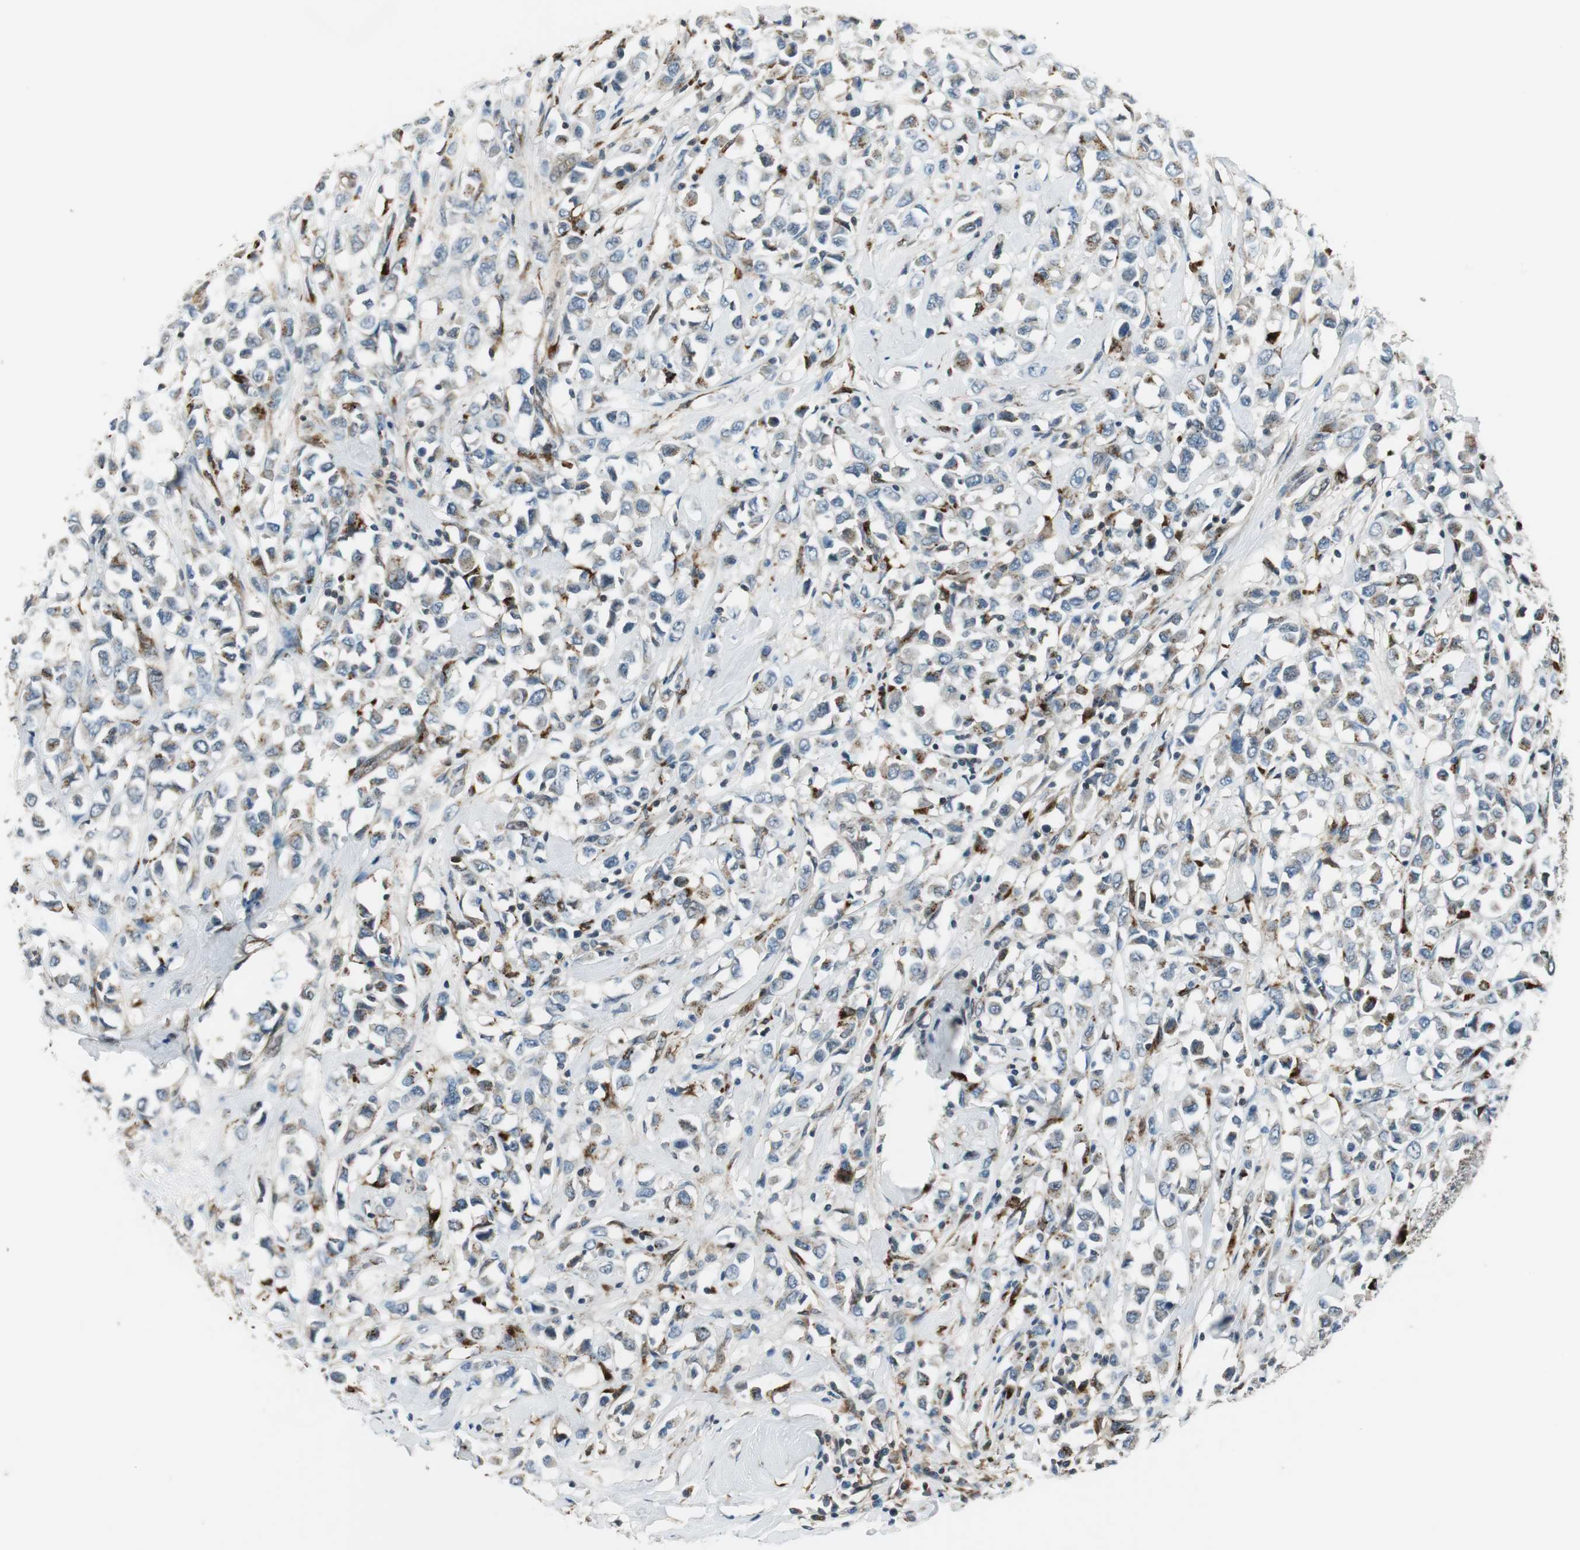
{"staining": {"intensity": "moderate", "quantity": "25%-75%", "location": "cytoplasmic/membranous"}, "tissue": "breast cancer", "cell_type": "Tumor cells", "image_type": "cancer", "snomed": [{"axis": "morphology", "description": "Duct carcinoma"}, {"axis": "topography", "description": "Breast"}], "caption": "Moderate cytoplasmic/membranous protein expression is identified in approximately 25%-75% of tumor cells in breast cancer (infiltrating ductal carcinoma).", "gene": "NCK1", "patient": {"sex": "female", "age": 61}}